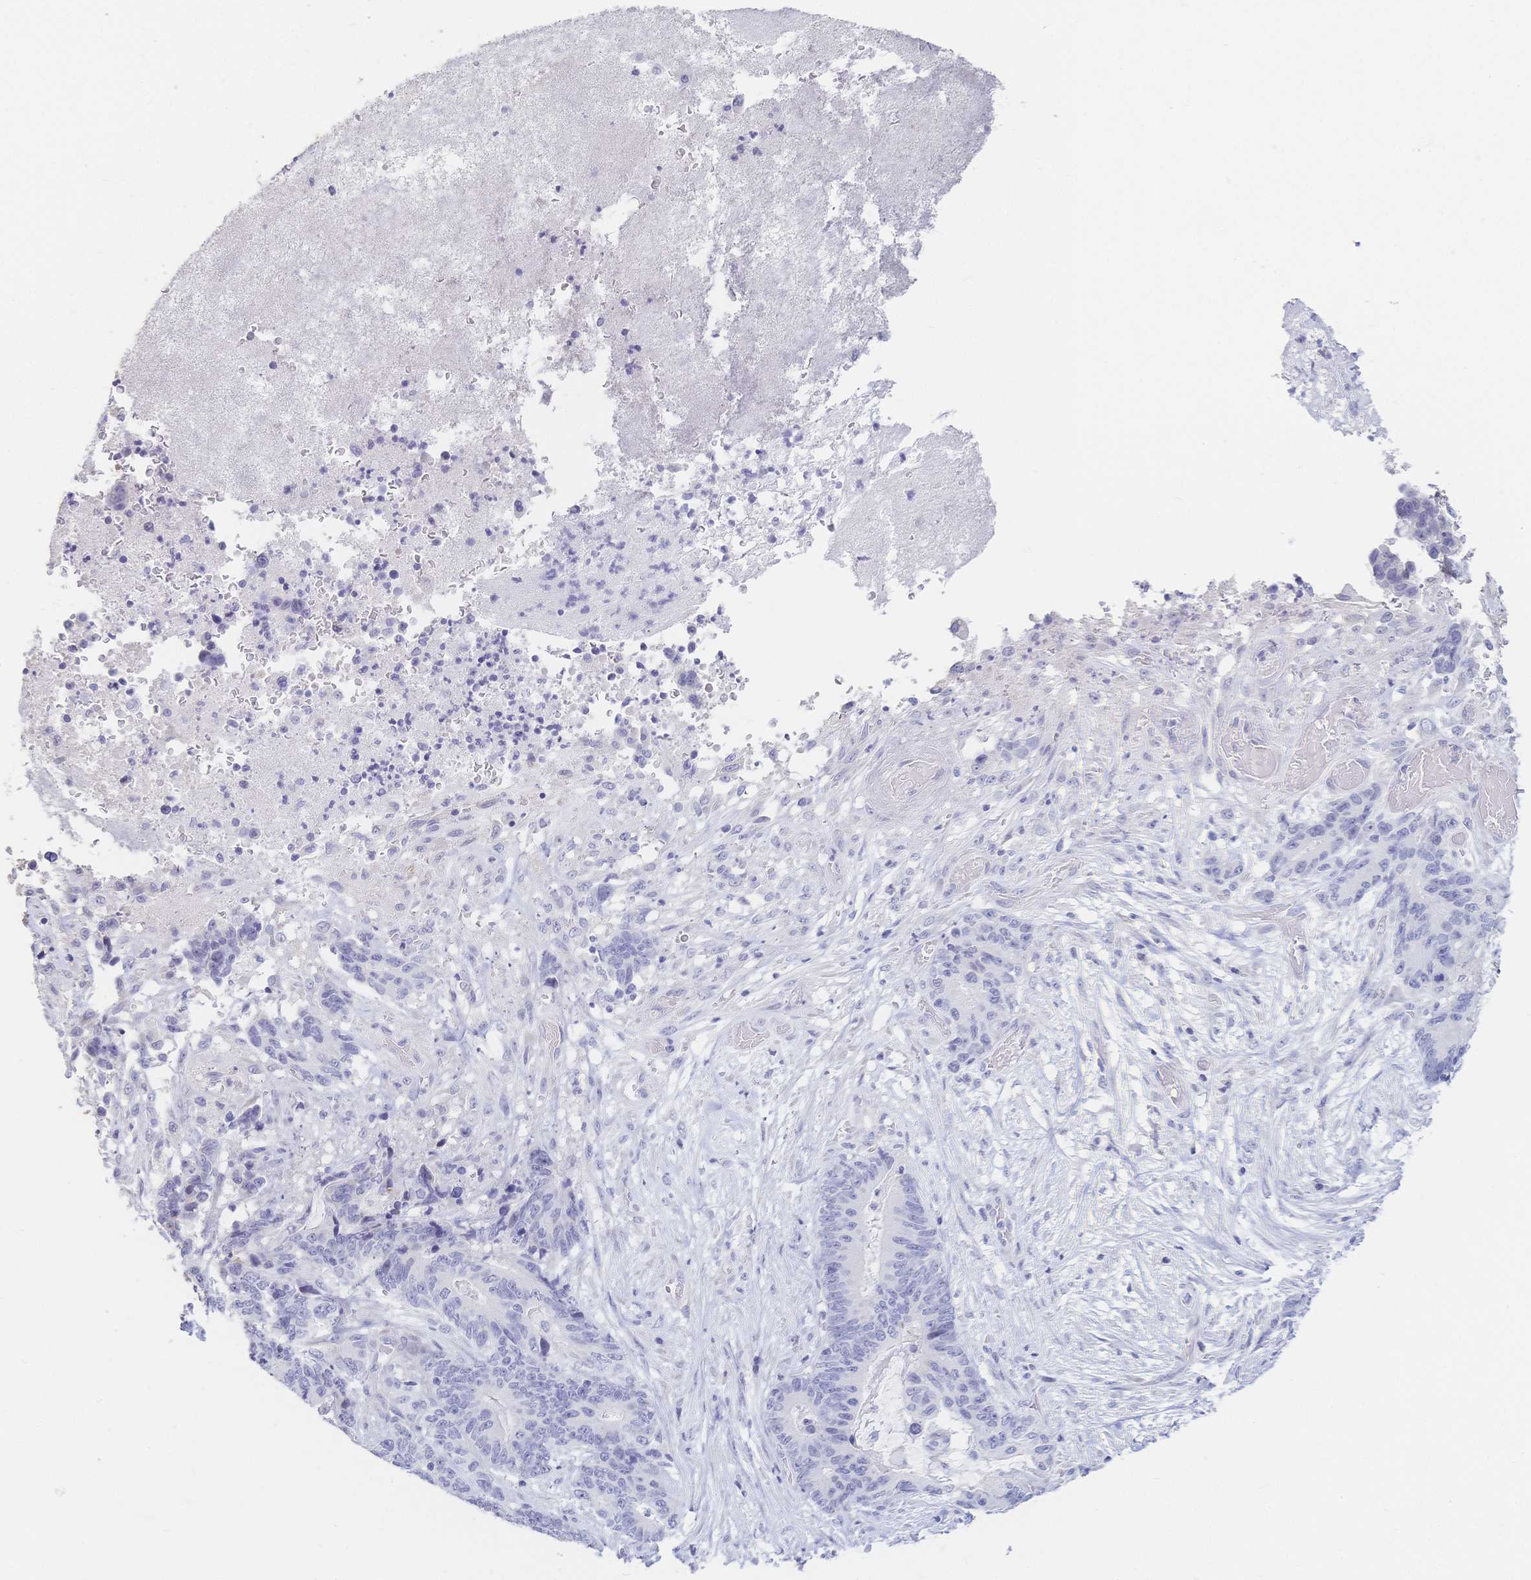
{"staining": {"intensity": "negative", "quantity": "none", "location": "none"}, "tissue": "stomach cancer", "cell_type": "Tumor cells", "image_type": "cancer", "snomed": [{"axis": "morphology", "description": "Normal tissue, NOS"}, {"axis": "morphology", "description": "Adenocarcinoma, NOS"}, {"axis": "topography", "description": "Stomach"}], "caption": "Immunohistochemistry of stomach adenocarcinoma demonstrates no staining in tumor cells.", "gene": "CR2", "patient": {"sex": "female", "age": 64}}